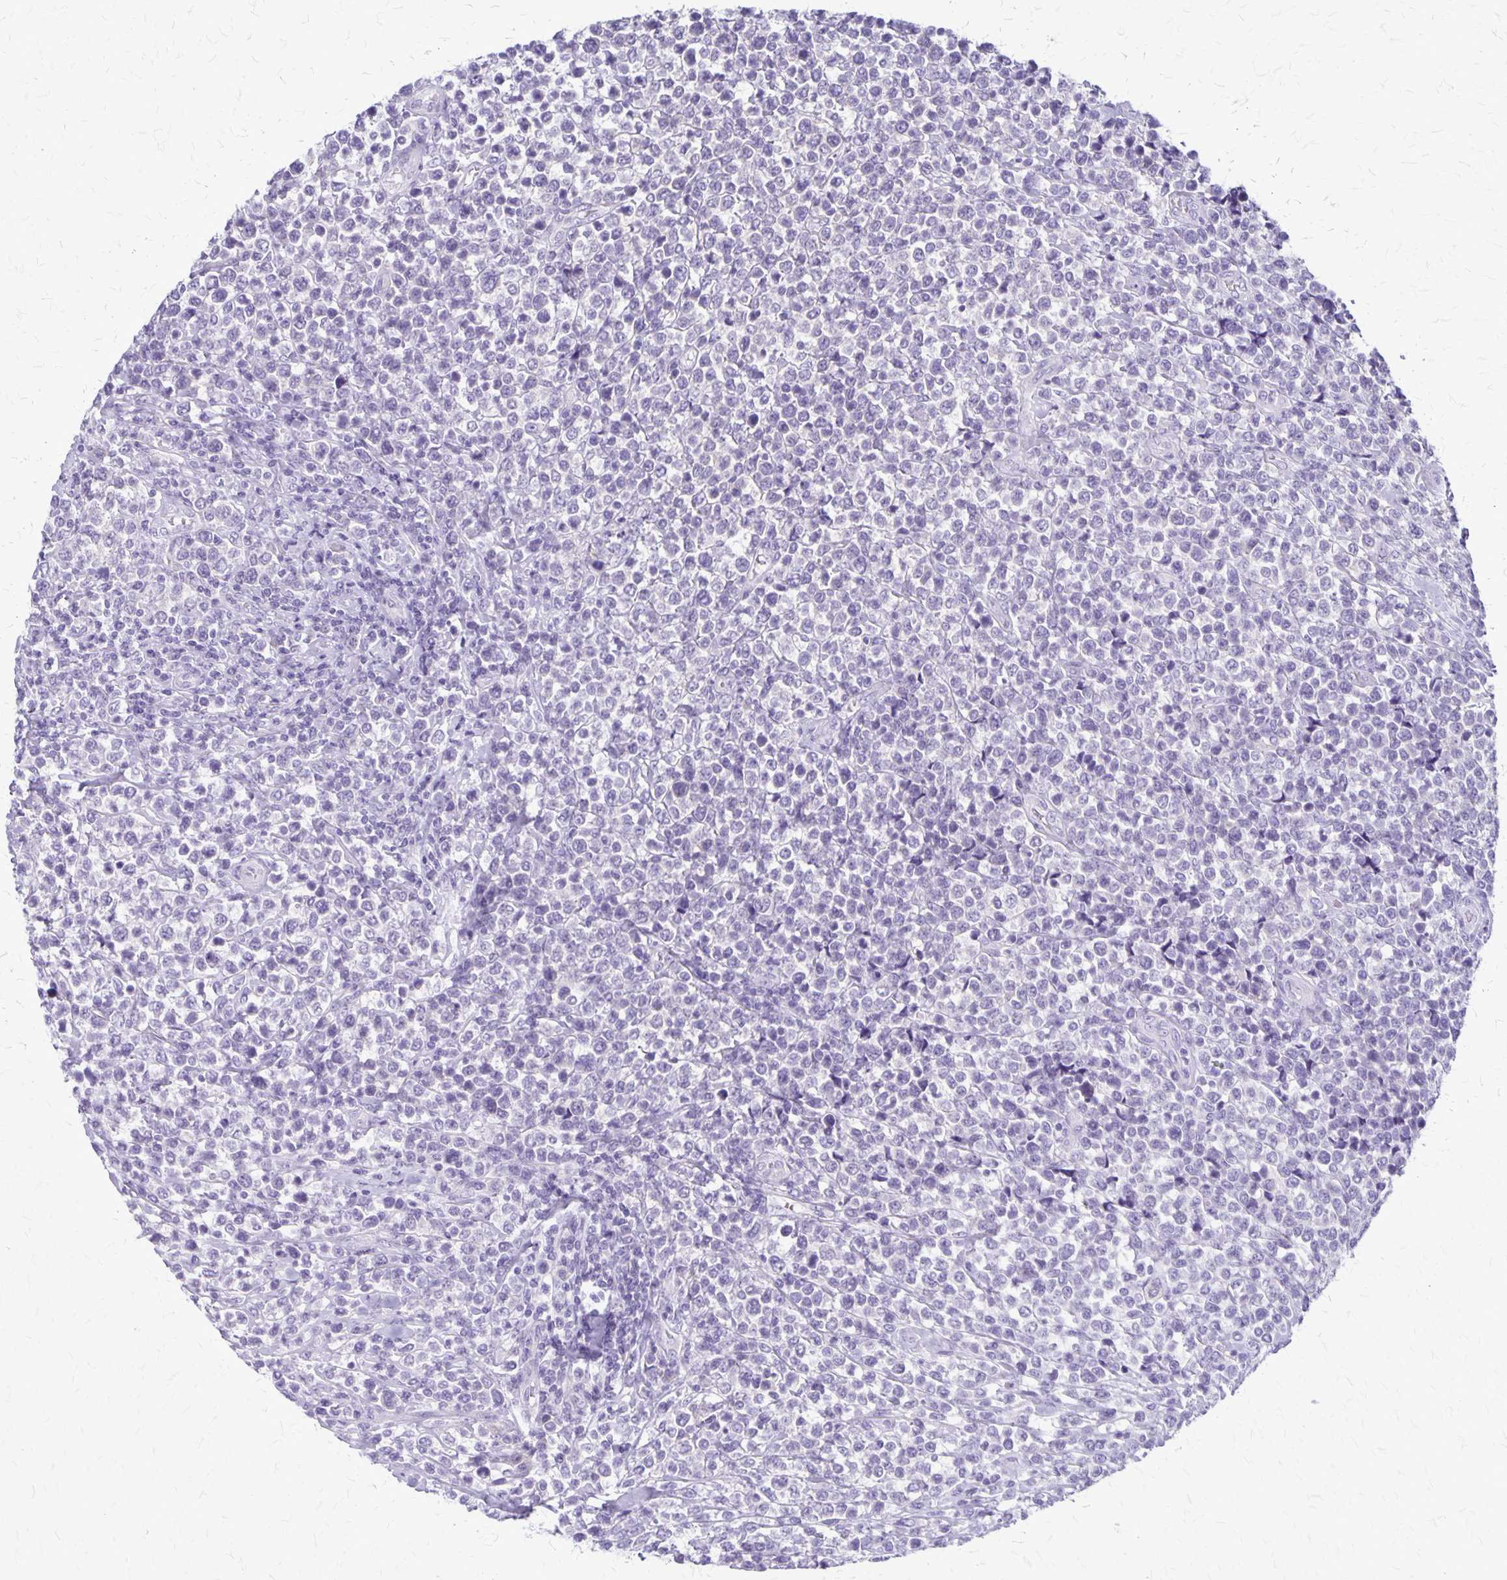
{"staining": {"intensity": "negative", "quantity": "none", "location": "none"}, "tissue": "lymphoma", "cell_type": "Tumor cells", "image_type": "cancer", "snomed": [{"axis": "morphology", "description": "Malignant lymphoma, non-Hodgkin's type, High grade"}, {"axis": "topography", "description": "Soft tissue"}], "caption": "Tumor cells are negative for protein expression in human malignant lymphoma, non-Hodgkin's type (high-grade).", "gene": "PLXNB3", "patient": {"sex": "female", "age": 56}}